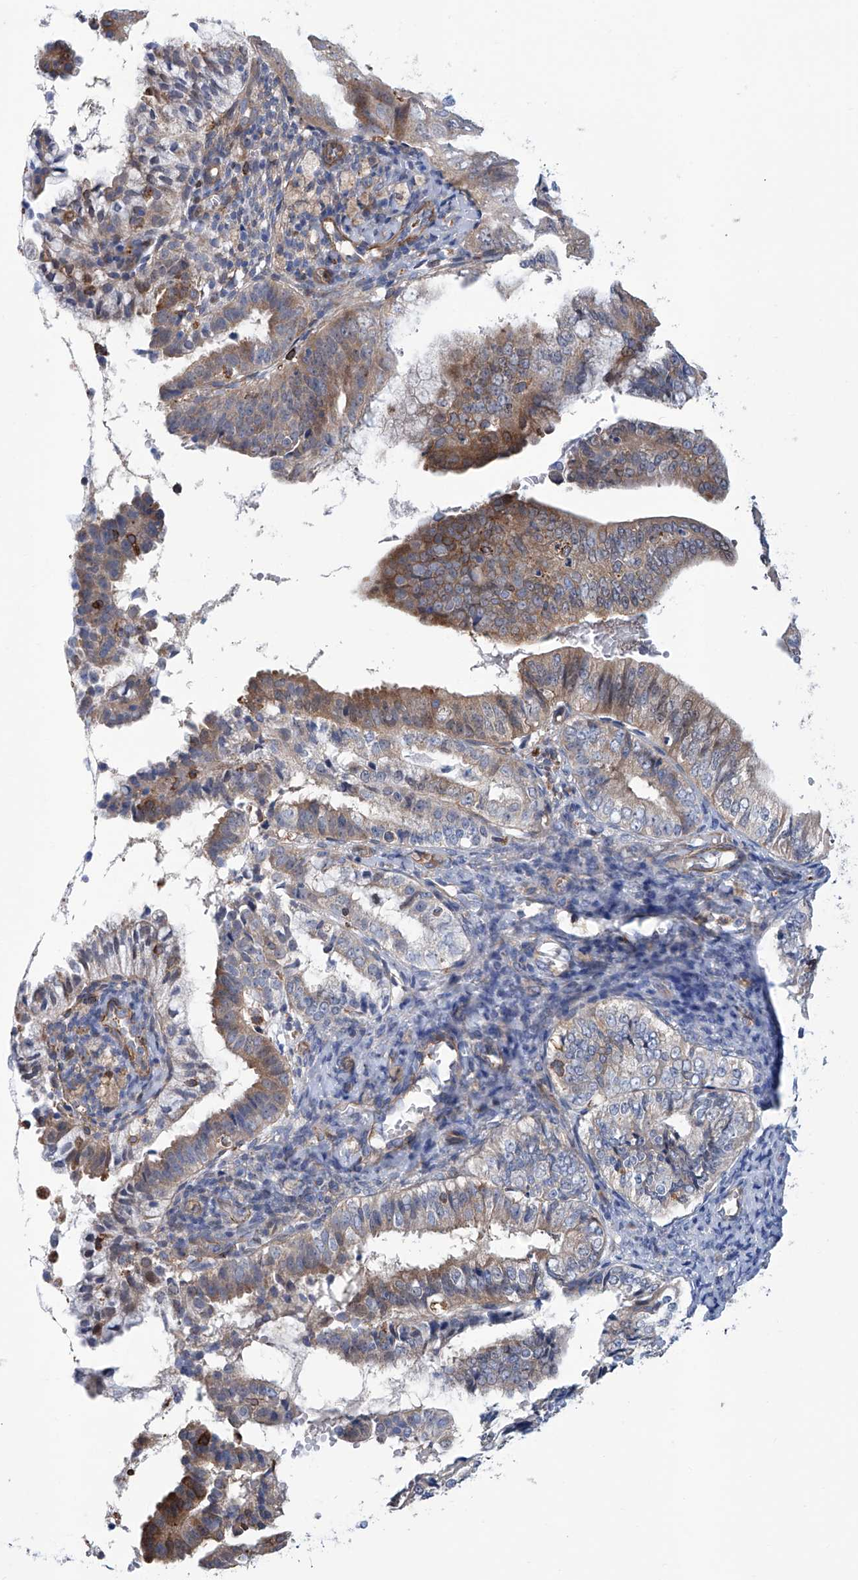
{"staining": {"intensity": "moderate", "quantity": "25%-75%", "location": "cytoplasmic/membranous"}, "tissue": "endometrial cancer", "cell_type": "Tumor cells", "image_type": "cancer", "snomed": [{"axis": "morphology", "description": "Adenocarcinoma, NOS"}, {"axis": "topography", "description": "Endometrium"}], "caption": "This is an image of immunohistochemistry staining of endometrial cancer (adenocarcinoma), which shows moderate expression in the cytoplasmic/membranous of tumor cells.", "gene": "TNN", "patient": {"sex": "female", "age": 63}}